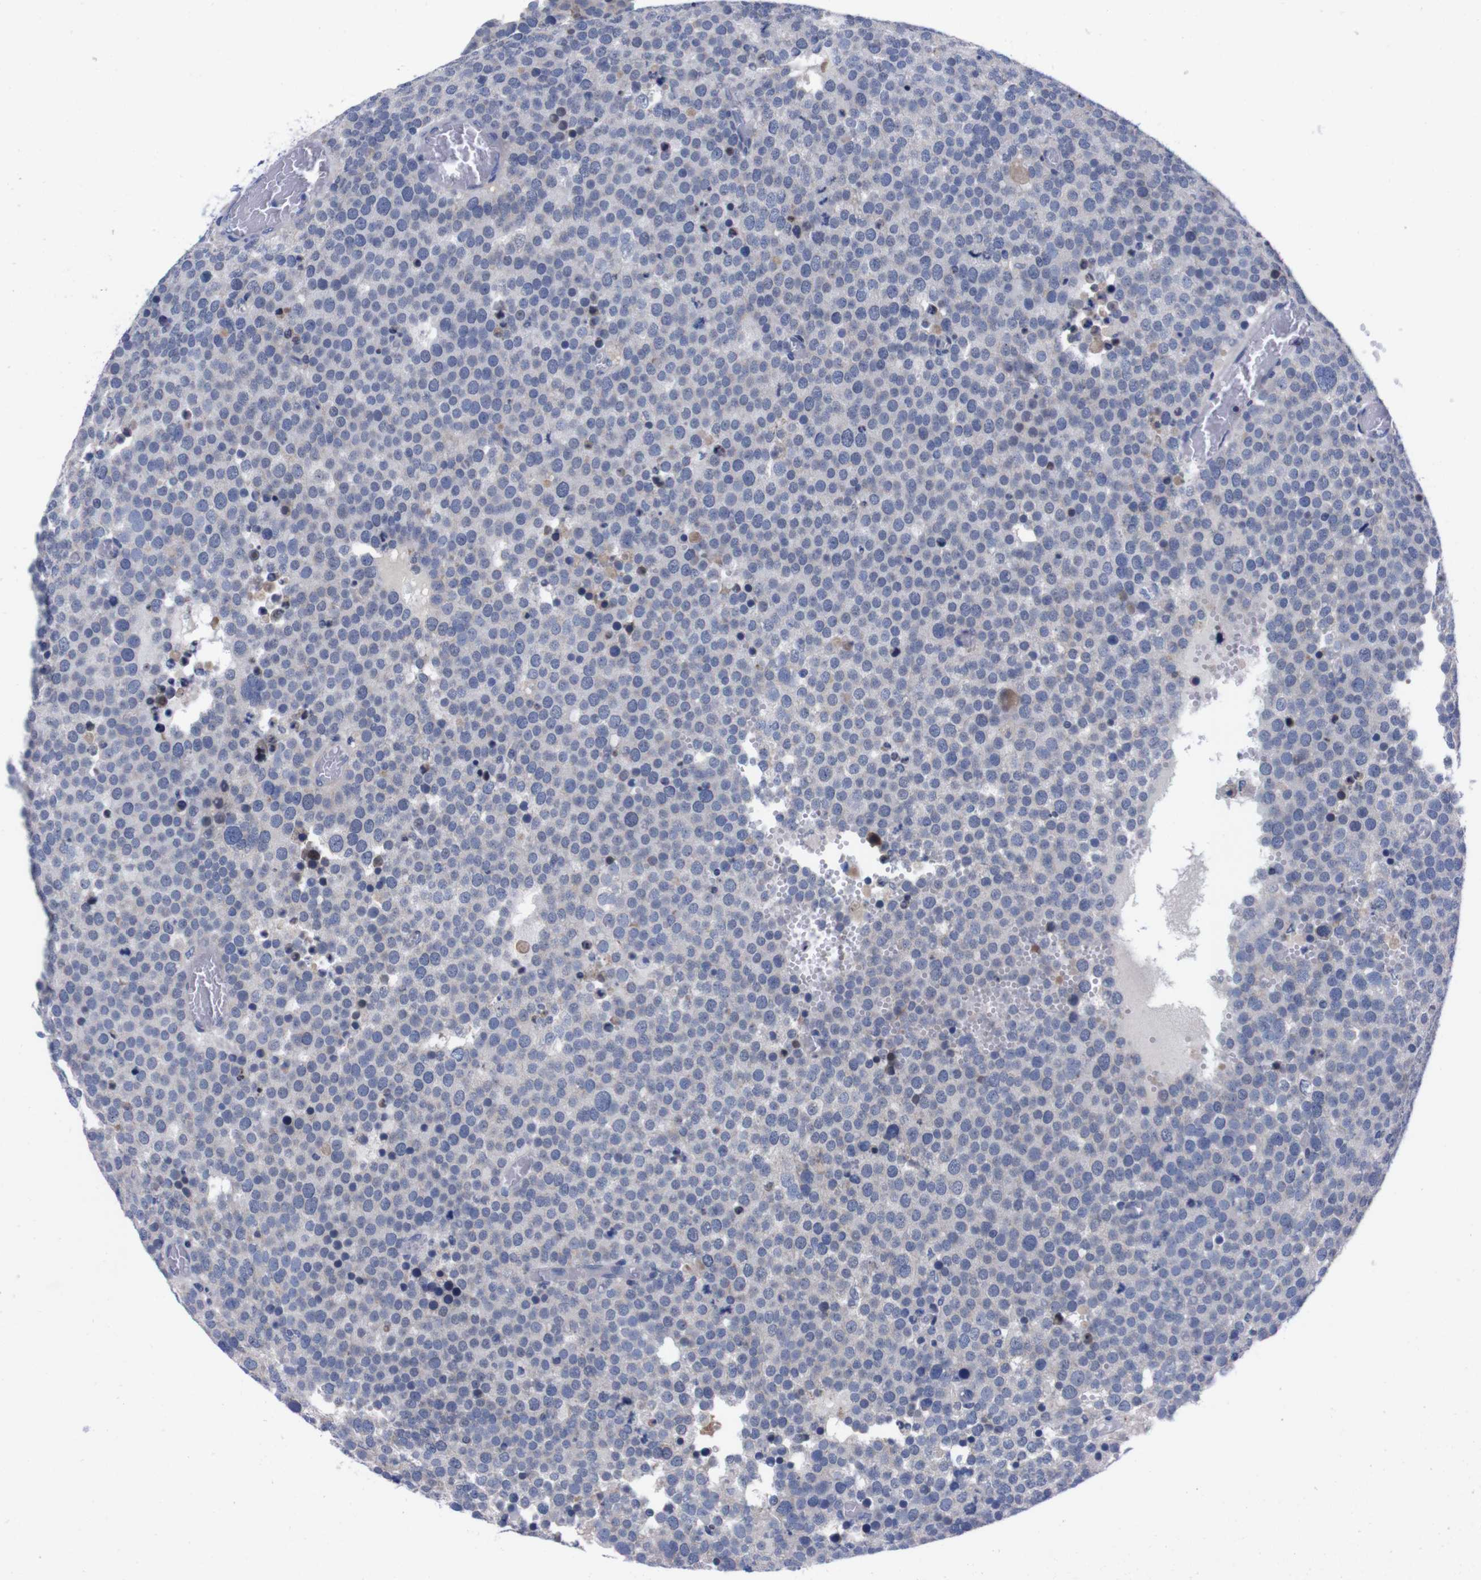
{"staining": {"intensity": "negative", "quantity": "none", "location": "none"}, "tissue": "testis cancer", "cell_type": "Tumor cells", "image_type": "cancer", "snomed": [{"axis": "morphology", "description": "Normal tissue, NOS"}, {"axis": "morphology", "description": "Seminoma, NOS"}, {"axis": "topography", "description": "Testis"}], "caption": "Tumor cells show no significant protein positivity in testis cancer.", "gene": "FAM210A", "patient": {"sex": "male", "age": 71}}